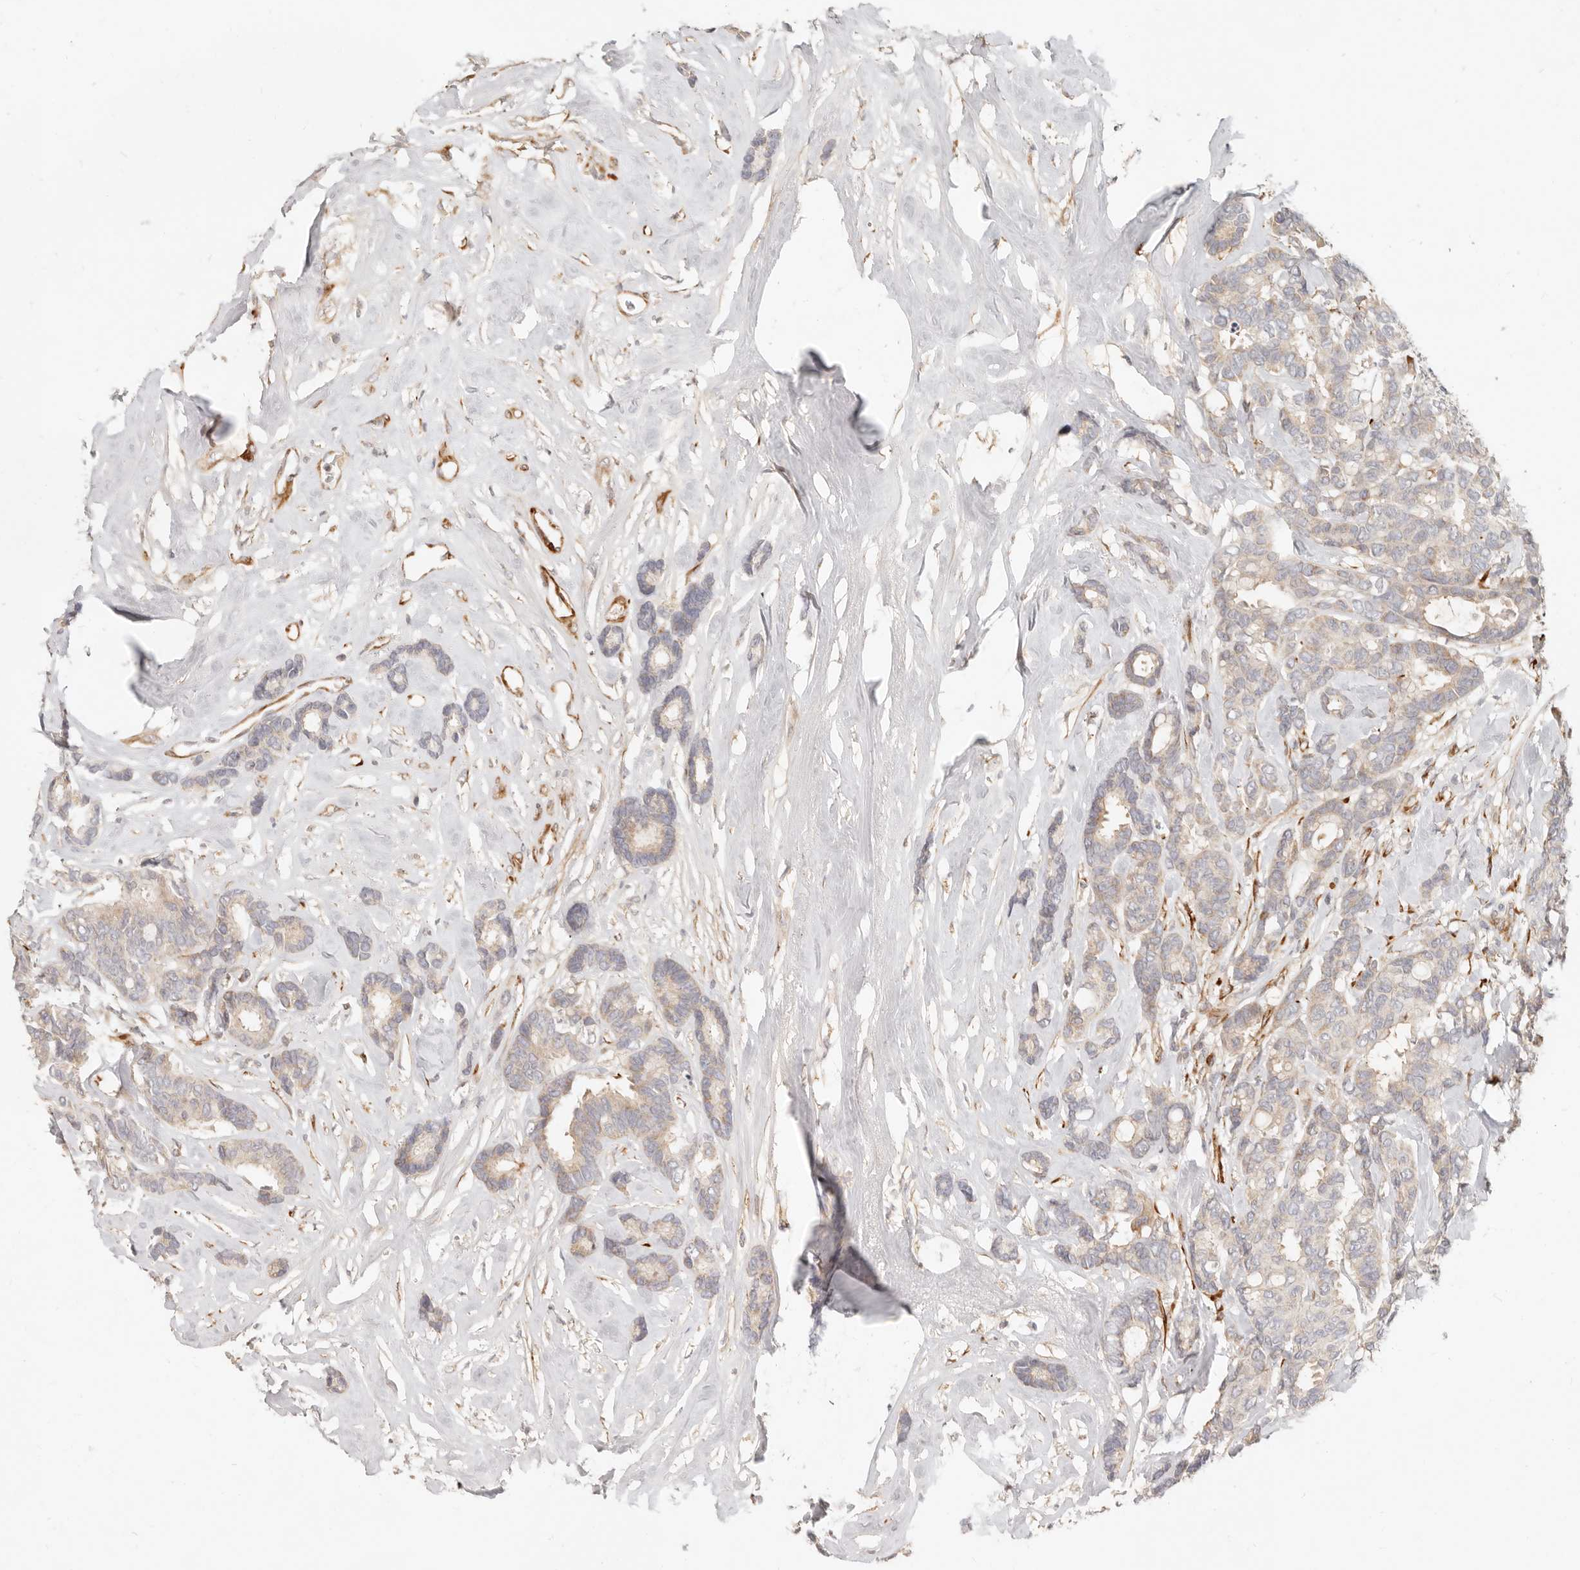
{"staining": {"intensity": "weak", "quantity": "<25%", "location": "cytoplasmic/membranous"}, "tissue": "breast cancer", "cell_type": "Tumor cells", "image_type": "cancer", "snomed": [{"axis": "morphology", "description": "Duct carcinoma"}, {"axis": "topography", "description": "Breast"}], "caption": "A high-resolution micrograph shows immunohistochemistry staining of breast infiltrating ductal carcinoma, which exhibits no significant expression in tumor cells.", "gene": "SASS6", "patient": {"sex": "female", "age": 87}}